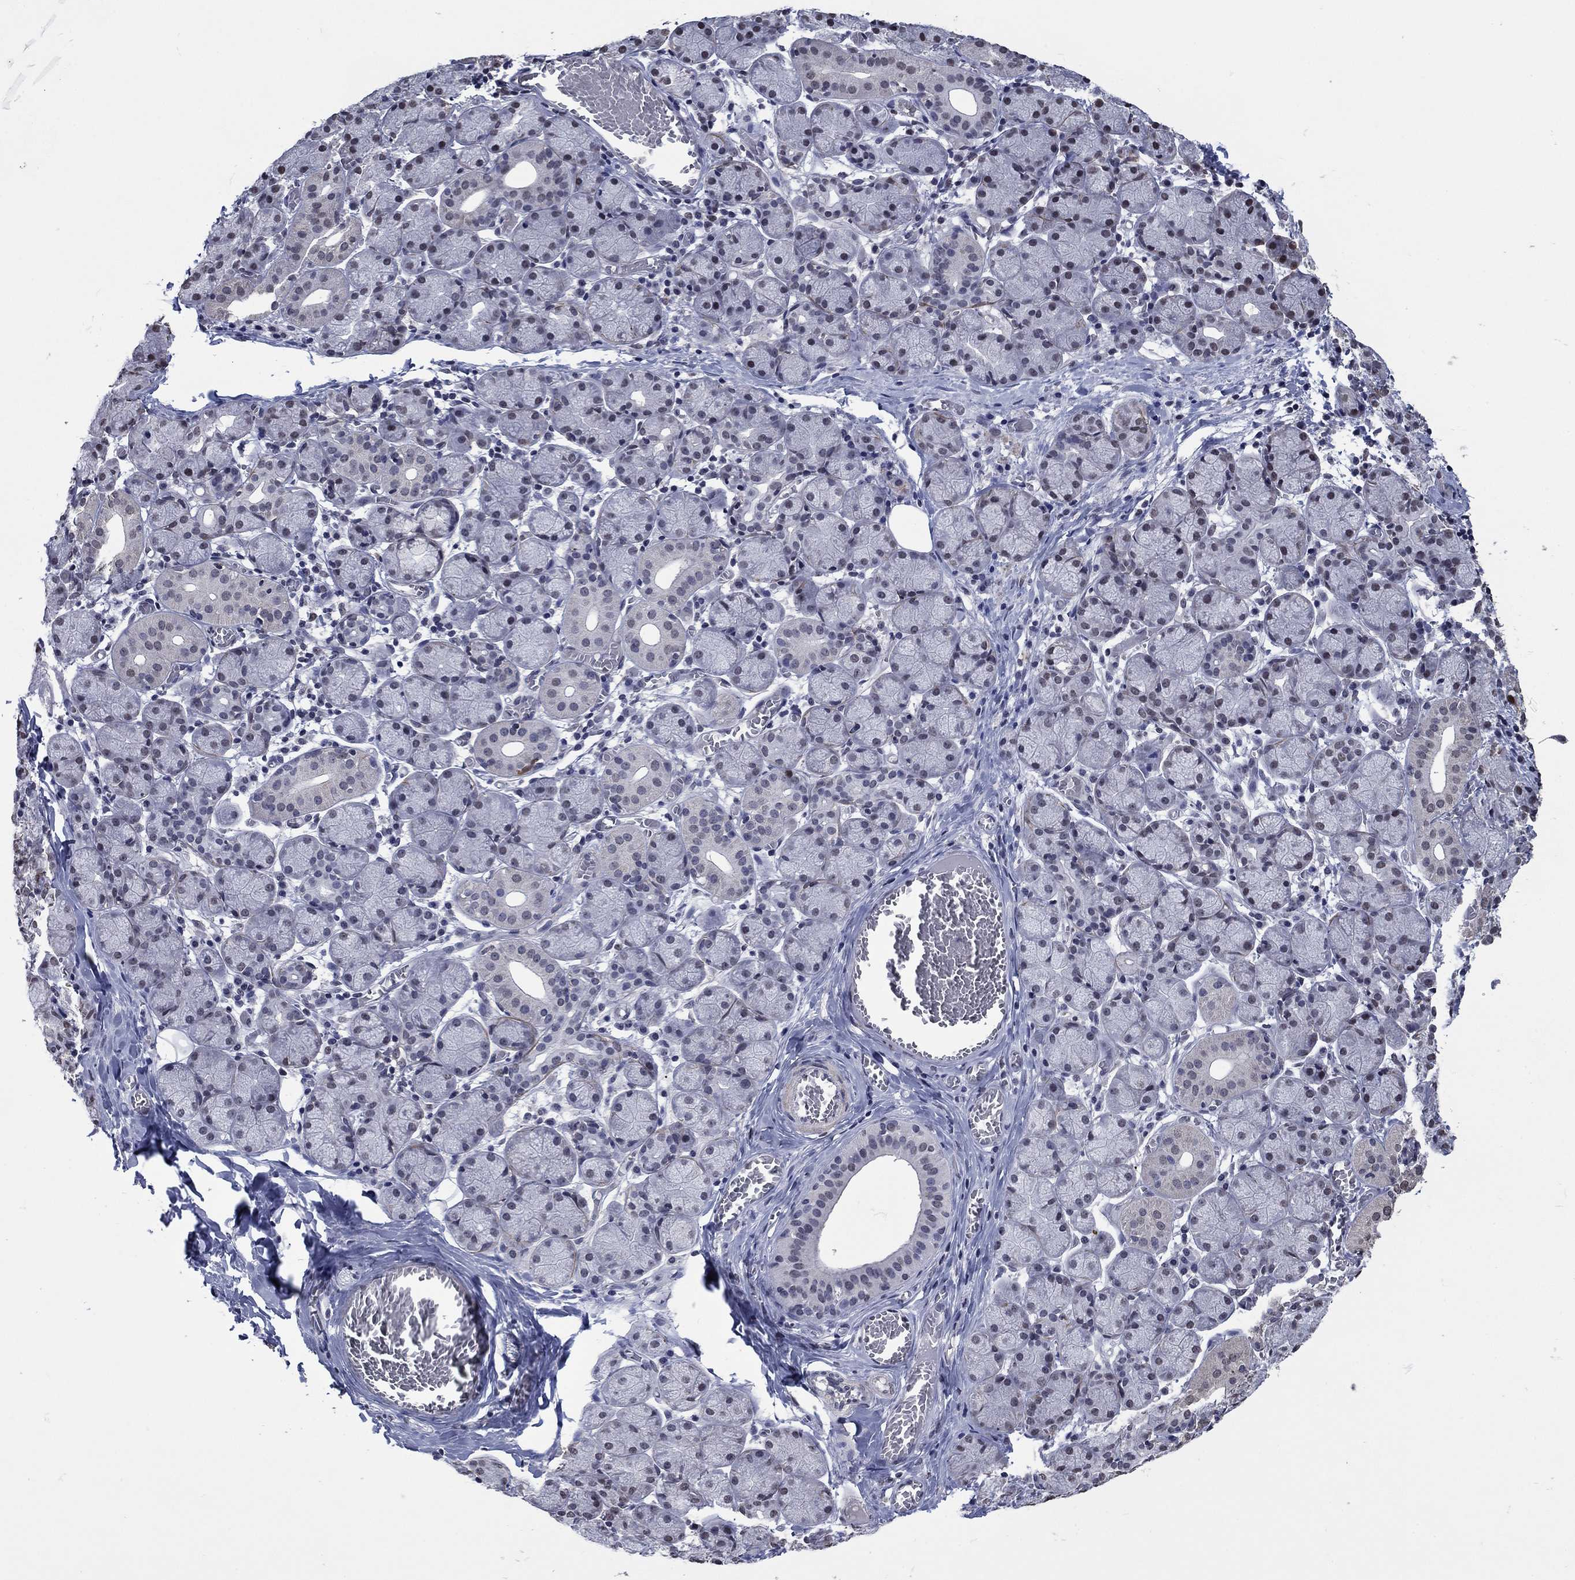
{"staining": {"intensity": "moderate", "quantity": "<25%", "location": "nuclear"}, "tissue": "salivary gland", "cell_type": "Glandular cells", "image_type": "normal", "snomed": [{"axis": "morphology", "description": "Normal tissue, NOS"}, {"axis": "topography", "description": "Salivary gland"}, {"axis": "topography", "description": "Peripheral nerve tissue"}], "caption": "Immunohistochemistry (IHC) staining of normal salivary gland, which displays low levels of moderate nuclear positivity in about <25% of glandular cells indicating moderate nuclear protein positivity. The staining was performed using DAB (3,3'-diaminobenzidine) (brown) for protein detection and nuclei were counterstained in hematoxylin (blue).", "gene": "TYMS", "patient": {"sex": "female", "age": 24}}